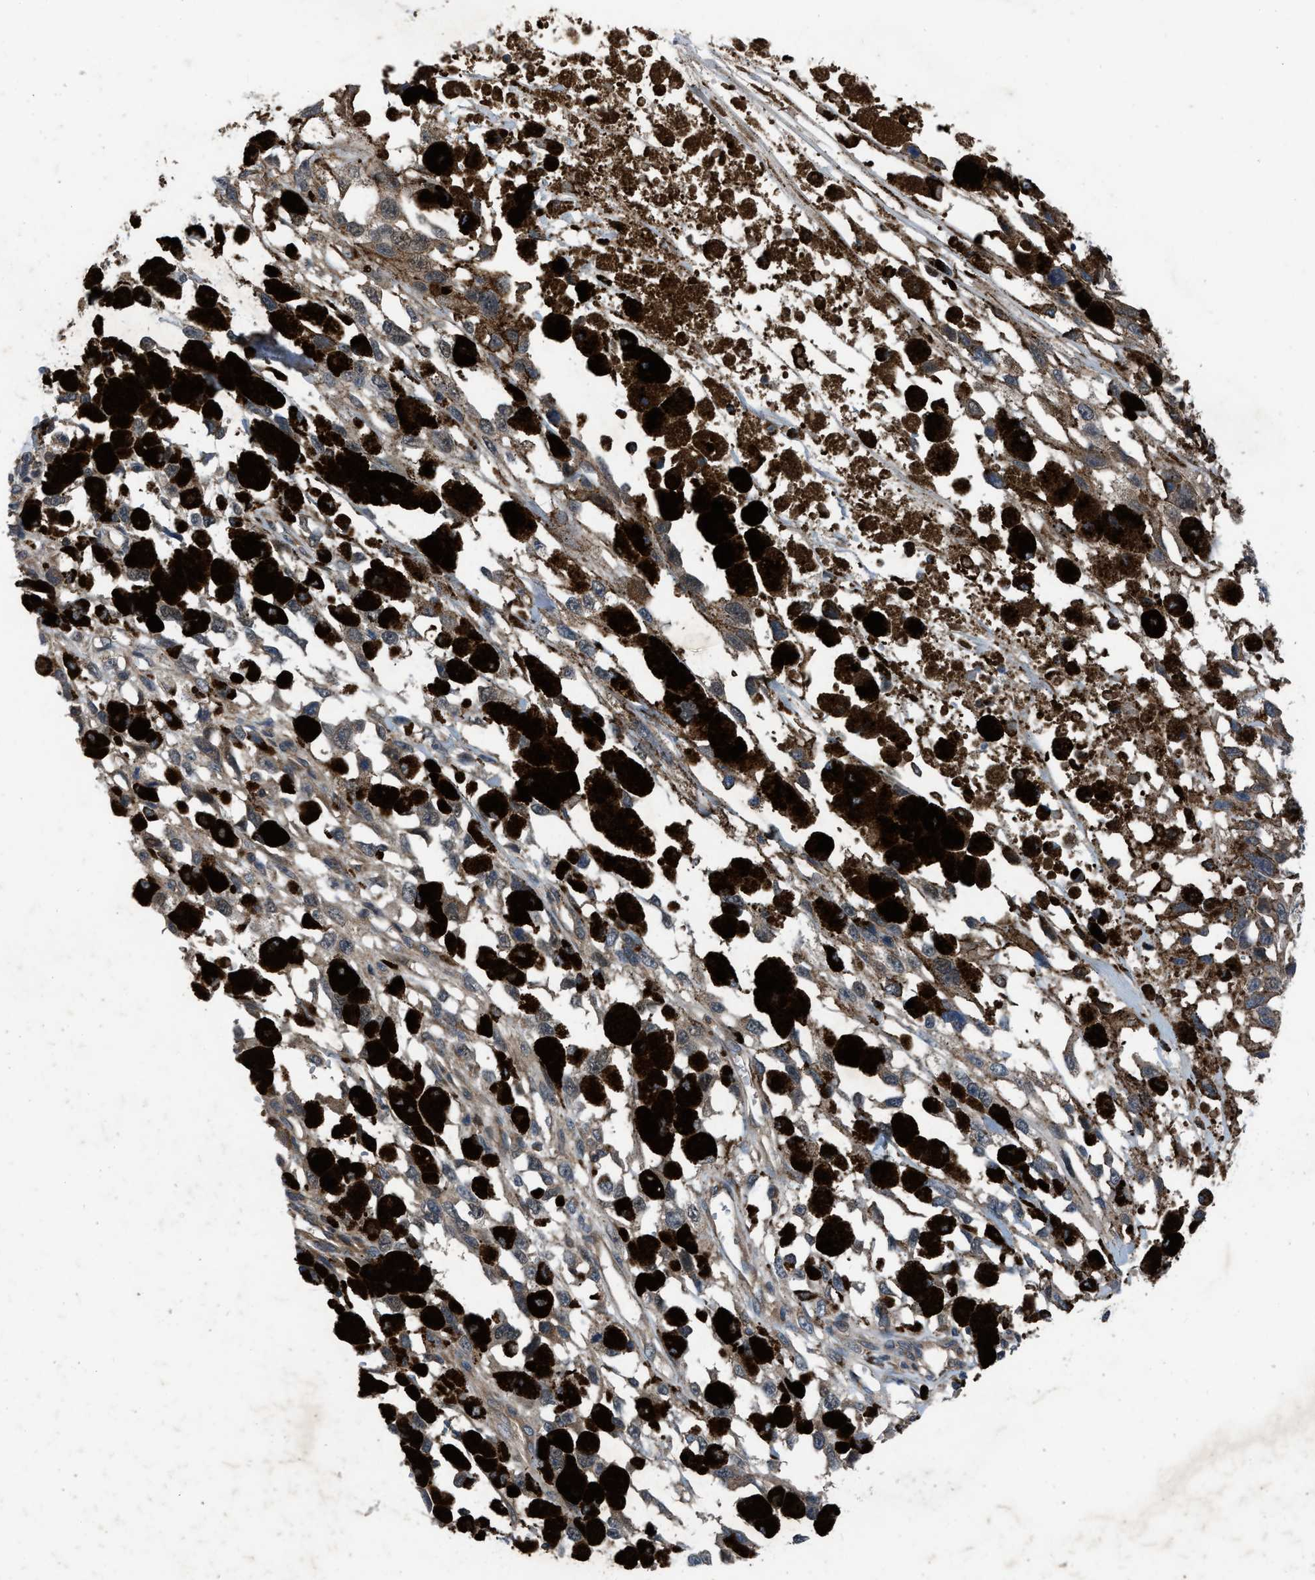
{"staining": {"intensity": "weak", "quantity": ">75%", "location": "cytoplasmic/membranous"}, "tissue": "melanoma", "cell_type": "Tumor cells", "image_type": "cancer", "snomed": [{"axis": "morphology", "description": "Malignant melanoma, Metastatic site"}, {"axis": "topography", "description": "Lymph node"}], "caption": "Malignant melanoma (metastatic site) stained for a protein exhibits weak cytoplasmic/membranous positivity in tumor cells.", "gene": "USP25", "patient": {"sex": "male", "age": 59}}